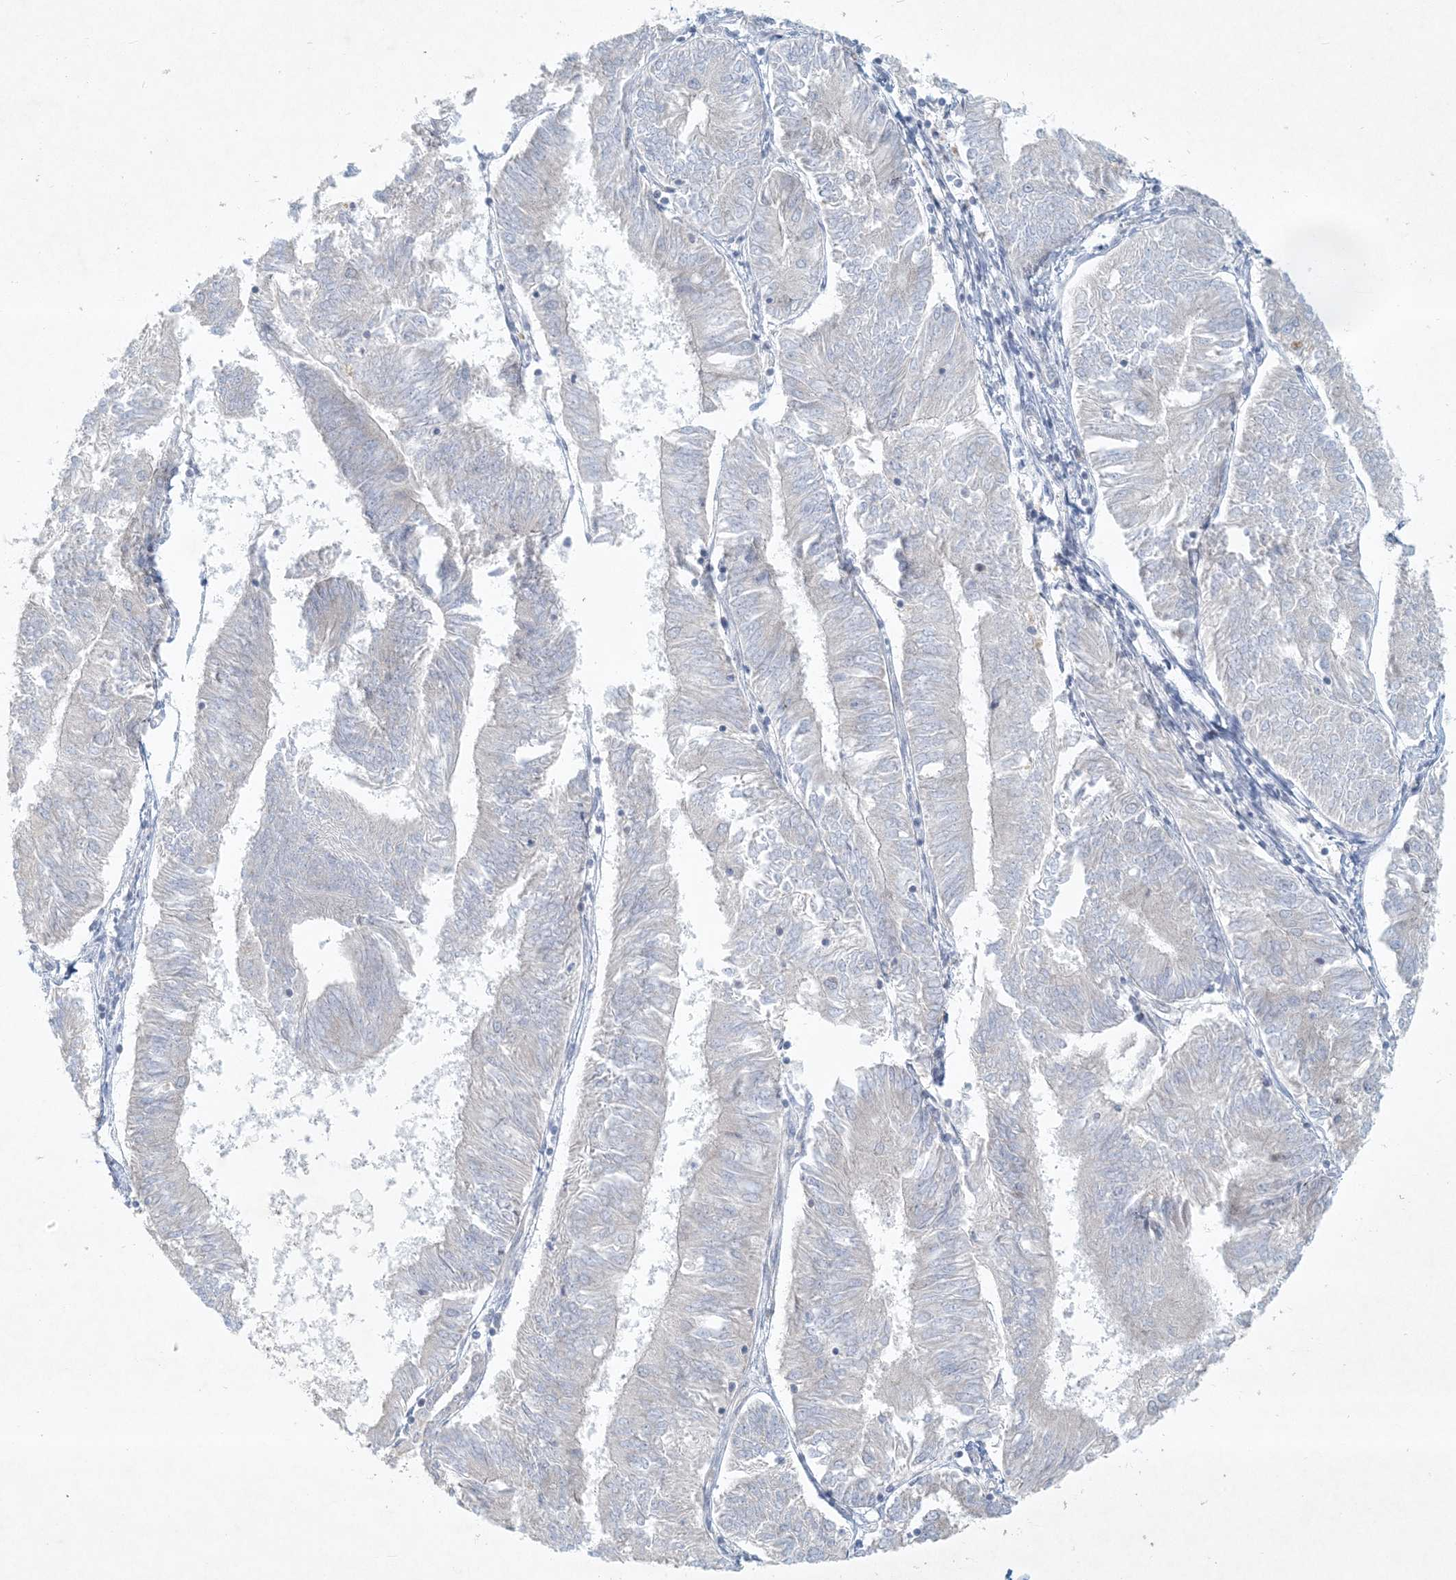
{"staining": {"intensity": "negative", "quantity": "none", "location": "none"}, "tissue": "endometrial cancer", "cell_type": "Tumor cells", "image_type": "cancer", "snomed": [{"axis": "morphology", "description": "Adenocarcinoma, NOS"}, {"axis": "topography", "description": "Endometrium"}], "caption": "Immunohistochemistry of adenocarcinoma (endometrial) shows no staining in tumor cells.", "gene": "BCORL1", "patient": {"sex": "female", "age": 58}}